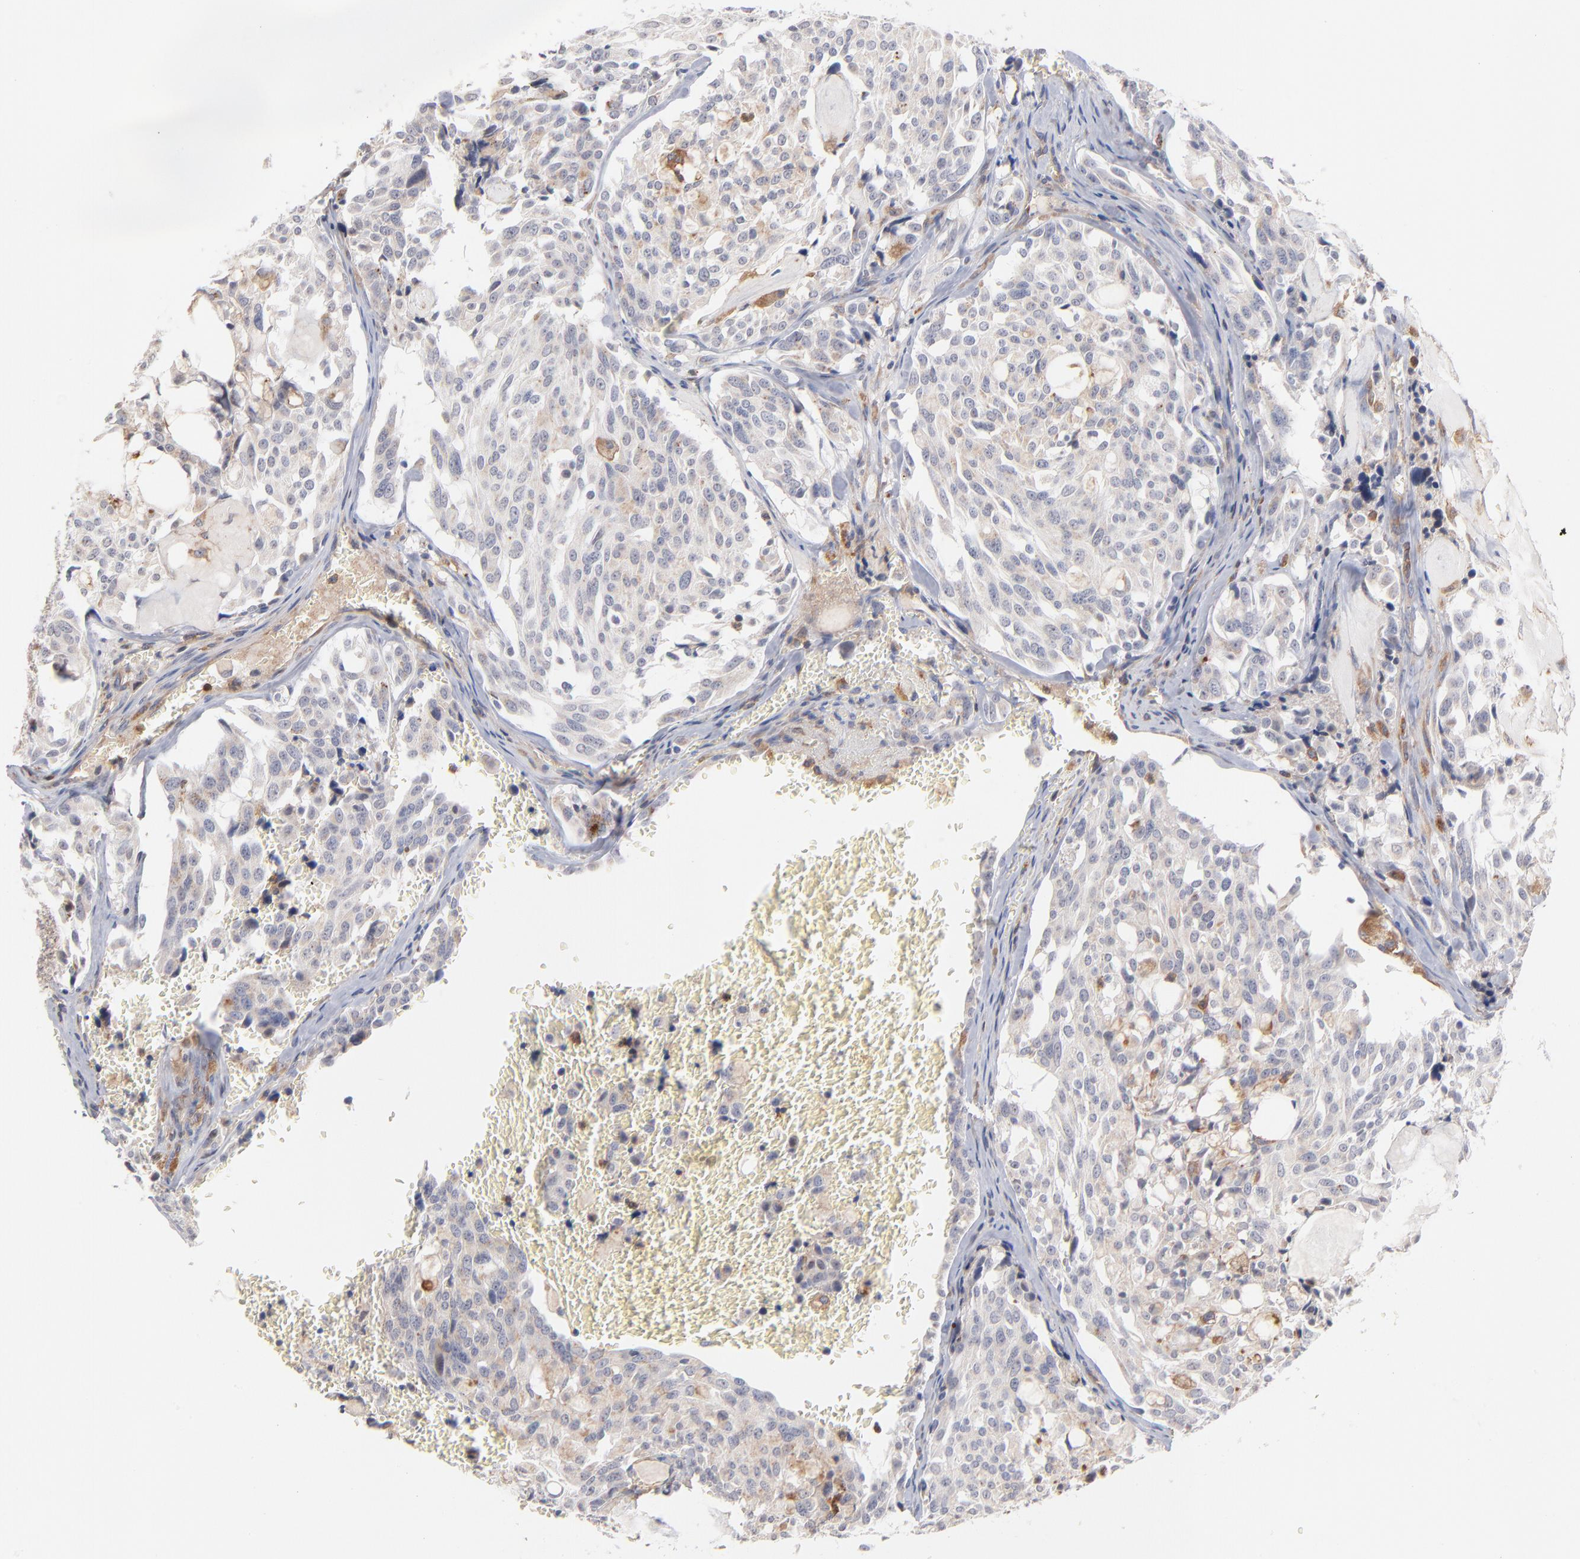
{"staining": {"intensity": "weak", "quantity": "<25%", "location": "cytoplasmic/membranous"}, "tissue": "thyroid cancer", "cell_type": "Tumor cells", "image_type": "cancer", "snomed": [{"axis": "morphology", "description": "Carcinoma, NOS"}, {"axis": "morphology", "description": "Carcinoid, malignant, NOS"}, {"axis": "topography", "description": "Thyroid gland"}], "caption": "DAB (3,3'-diaminobenzidine) immunohistochemical staining of human thyroid malignant carcinoid demonstrates no significant expression in tumor cells. (DAB immunohistochemistry (IHC) with hematoxylin counter stain).", "gene": "WIPF1", "patient": {"sex": "male", "age": 33}}